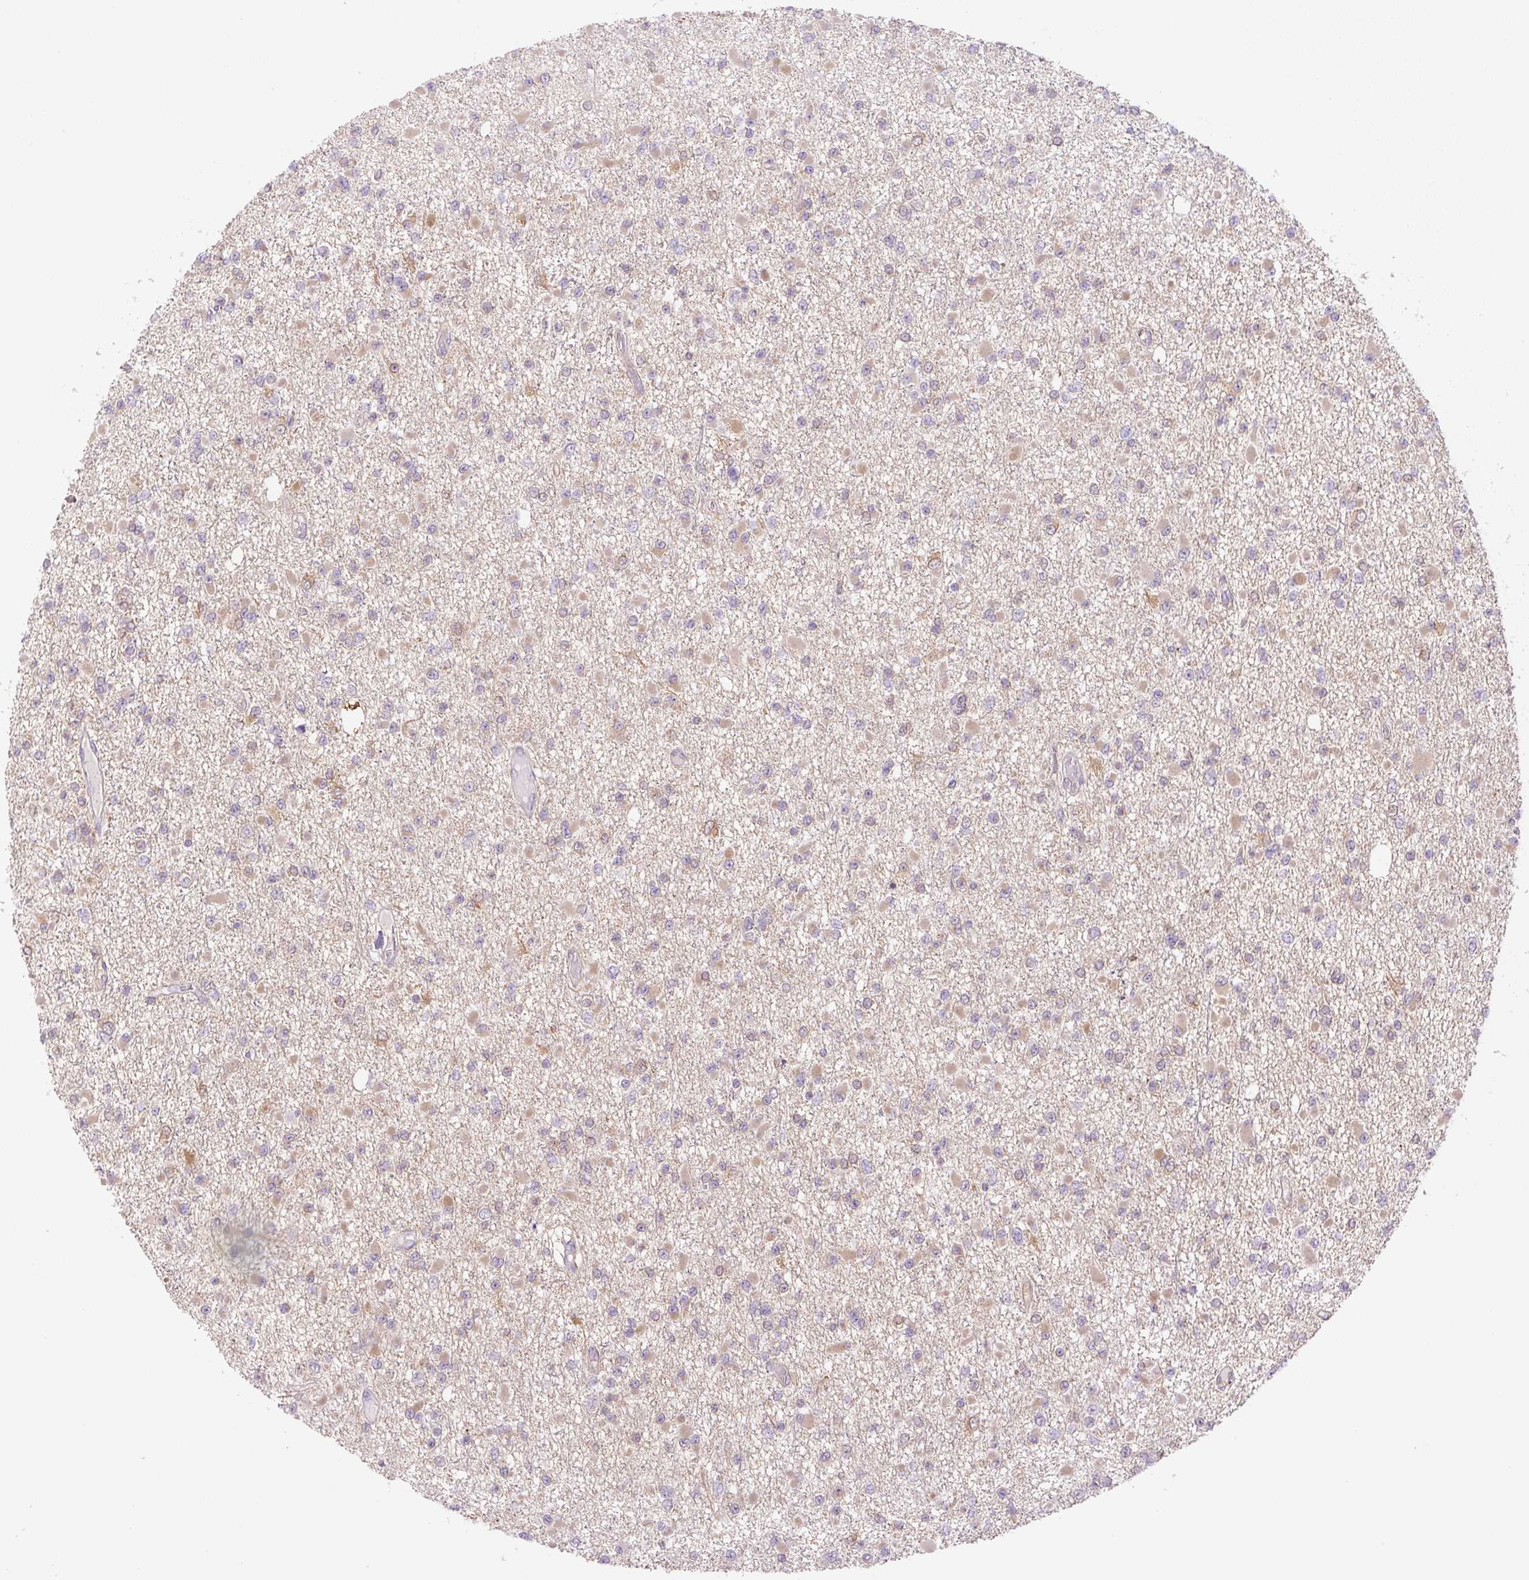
{"staining": {"intensity": "moderate", "quantity": "<25%", "location": "cytoplasmic/membranous"}, "tissue": "glioma", "cell_type": "Tumor cells", "image_type": "cancer", "snomed": [{"axis": "morphology", "description": "Glioma, malignant, Low grade"}, {"axis": "topography", "description": "Brain"}], "caption": "This photomicrograph demonstrates malignant glioma (low-grade) stained with IHC to label a protein in brown. The cytoplasmic/membranous of tumor cells show moderate positivity for the protein. Nuclei are counter-stained blue.", "gene": "SPSB2", "patient": {"sex": "female", "age": 22}}